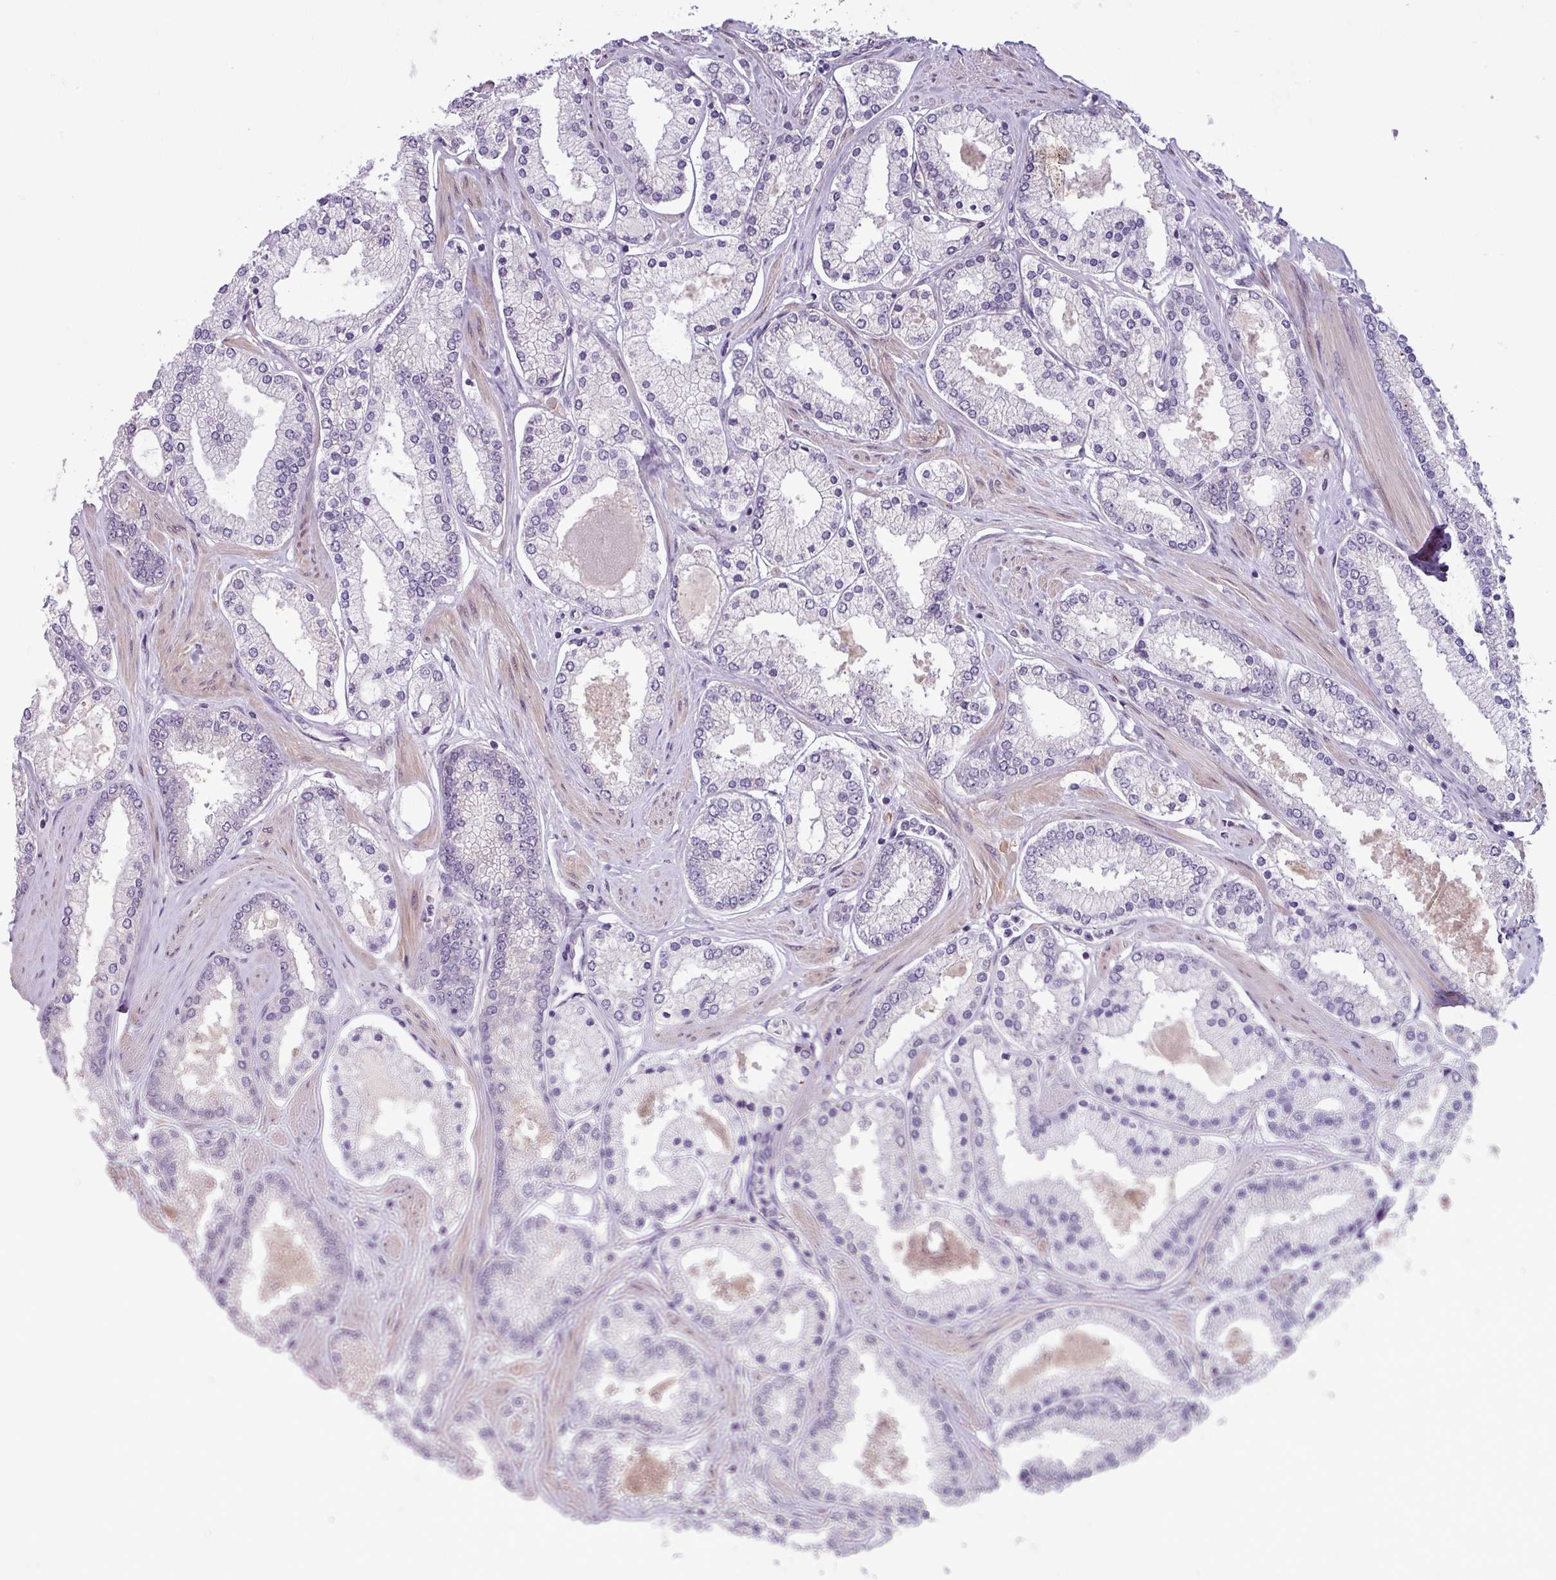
{"staining": {"intensity": "negative", "quantity": "none", "location": "none"}, "tissue": "prostate cancer", "cell_type": "Tumor cells", "image_type": "cancer", "snomed": [{"axis": "morphology", "description": "Adenocarcinoma, Low grade"}, {"axis": "topography", "description": "Prostate"}], "caption": "Tumor cells show no significant positivity in prostate cancer (low-grade adenocarcinoma).", "gene": "UVSSA", "patient": {"sex": "male", "age": 42}}